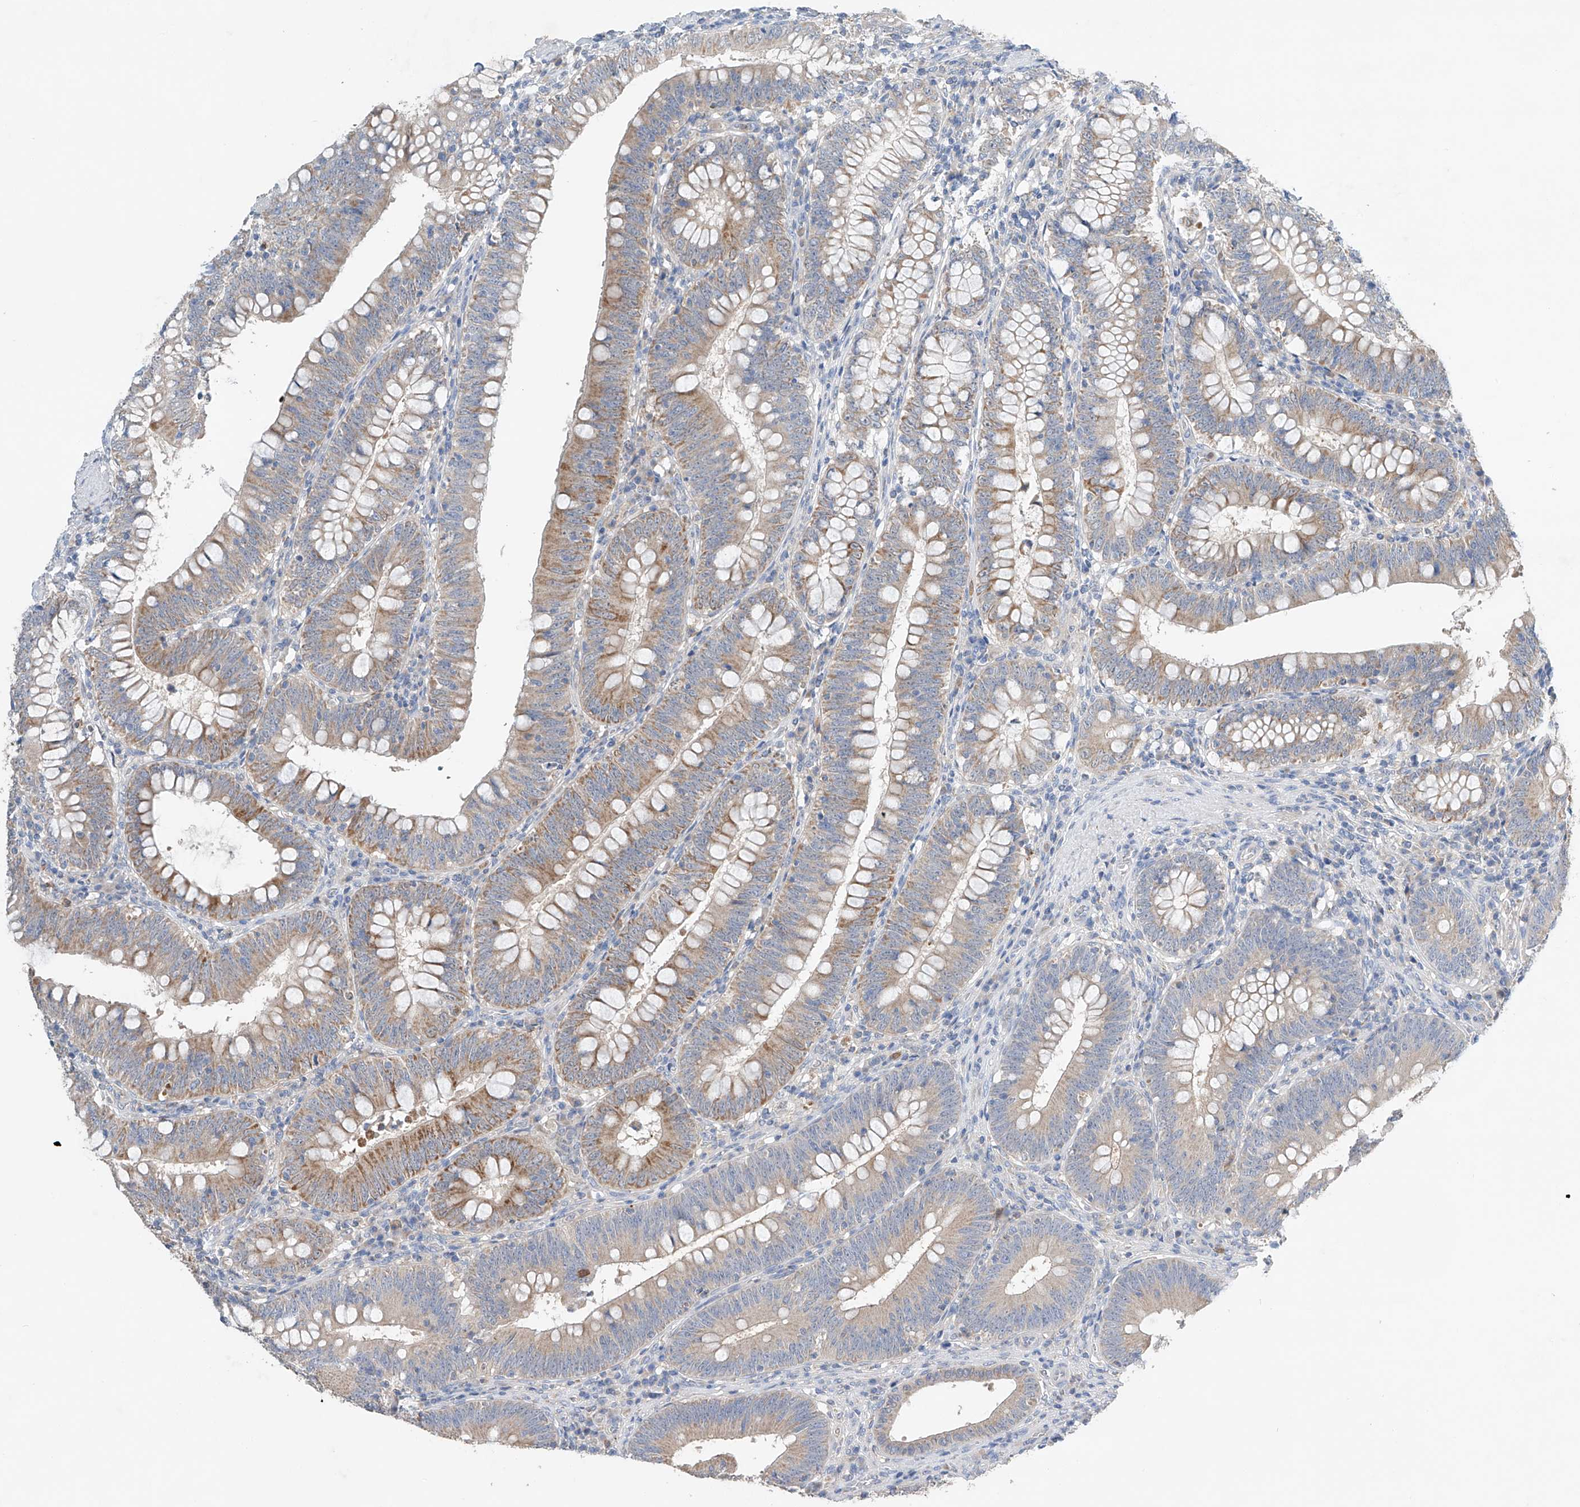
{"staining": {"intensity": "moderate", "quantity": "<25%", "location": "cytoplasmic/membranous"}, "tissue": "colorectal cancer", "cell_type": "Tumor cells", "image_type": "cancer", "snomed": [{"axis": "morphology", "description": "Normal tissue, NOS"}, {"axis": "topography", "description": "Colon"}], "caption": "Immunohistochemistry (IHC) staining of colorectal cancer, which demonstrates low levels of moderate cytoplasmic/membranous positivity in about <25% of tumor cells indicating moderate cytoplasmic/membranous protein positivity. The staining was performed using DAB (3,3'-diaminobenzidine) (brown) for protein detection and nuclei were counterstained in hematoxylin (blue).", "gene": "GPC4", "patient": {"sex": "female", "age": 82}}